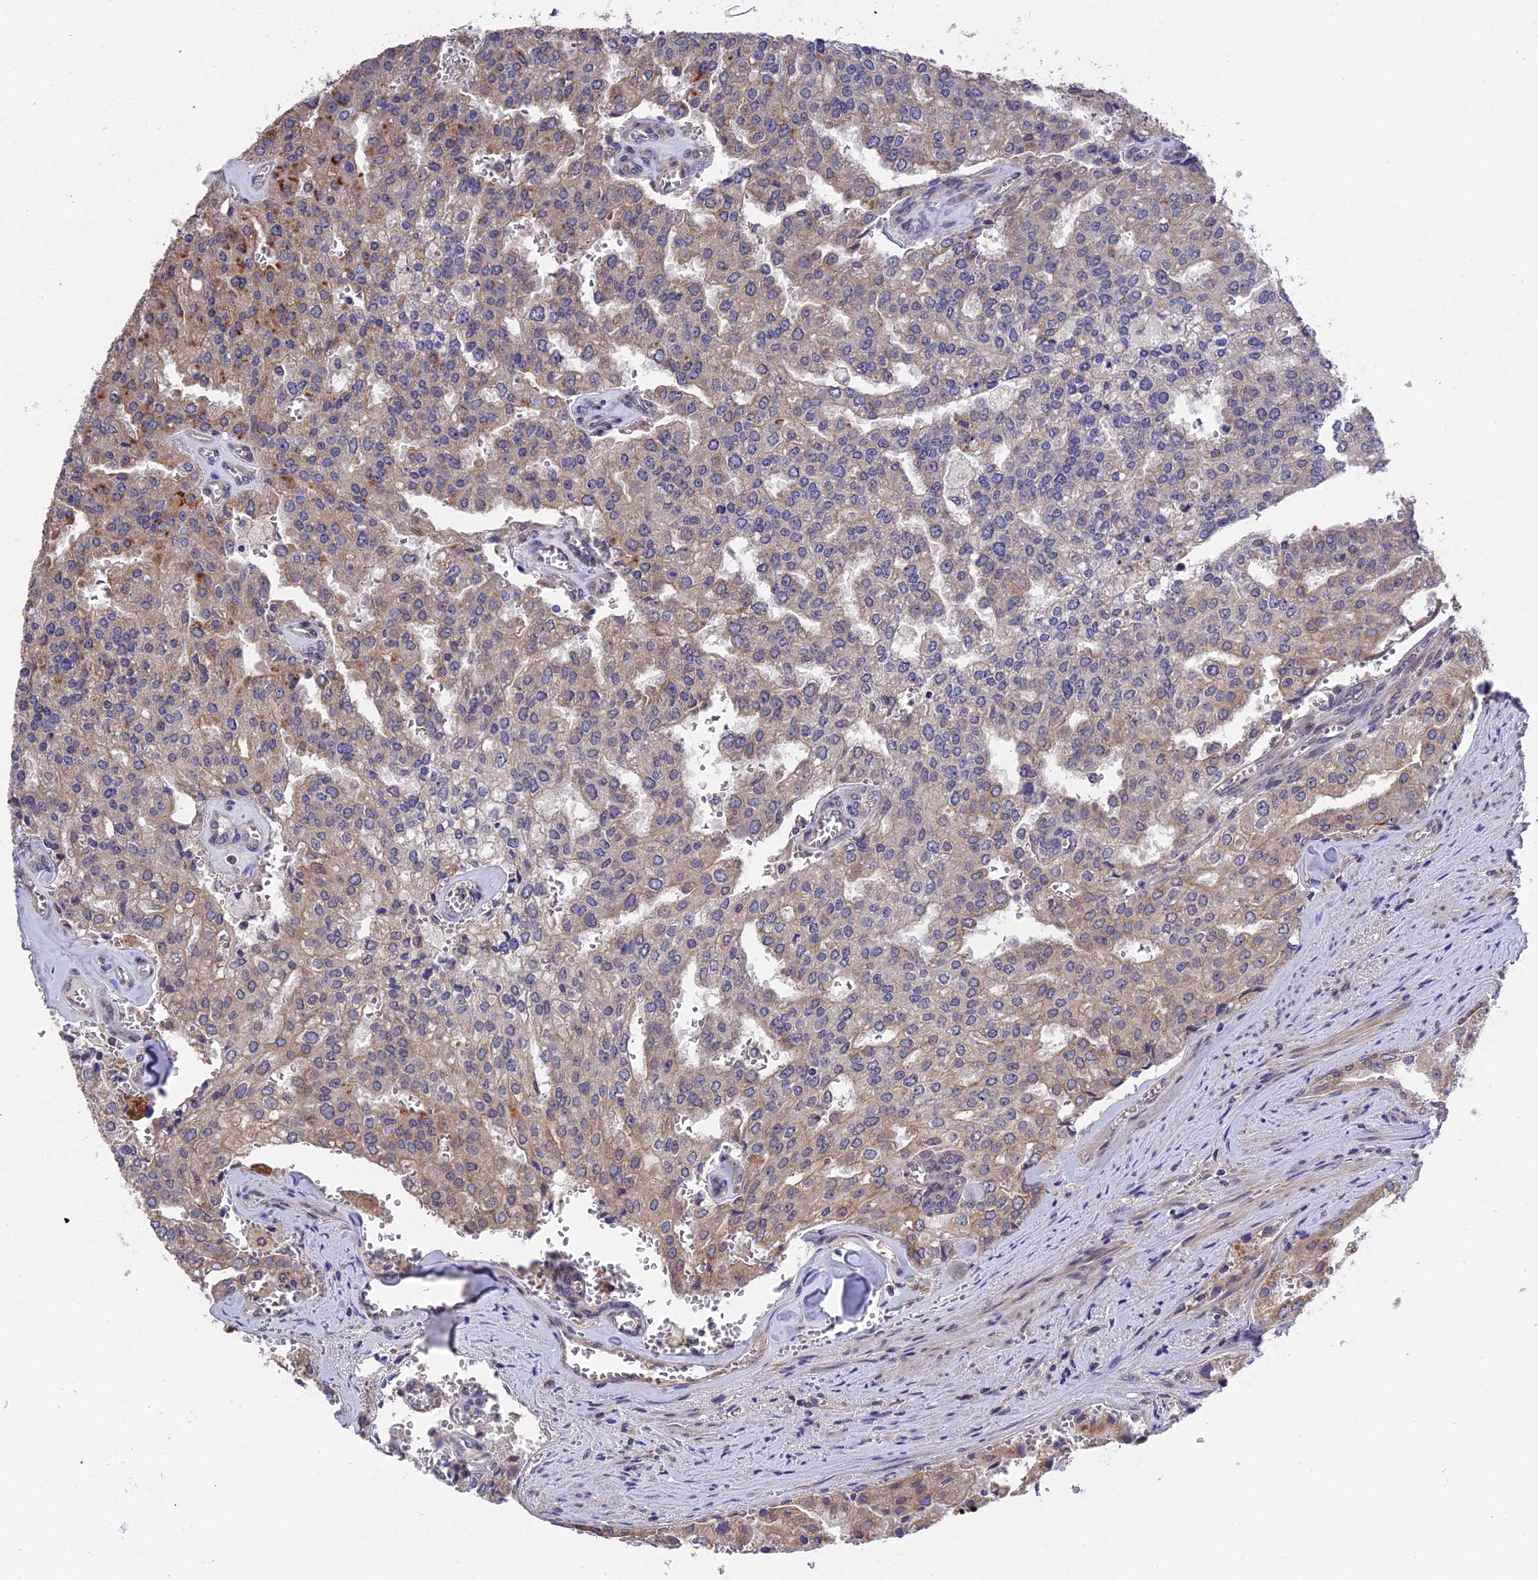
{"staining": {"intensity": "moderate", "quantity": "25%-75%", "location": "cytoplasmic/membranous"}, "tissue": "prostate cancer", "cell_type": "Tumor cells", "image_type": "cancer", "snomed": [{"axis": "morphology", "description": "Adenocarcinoma, High grade"}, {"axis": "topography", "description": "Prostate"}], "caption": "Immunohistochemical staining of human high-grade adenocarcinoma (prostate) reveals moderate cytoplasmic/membranous protein positivity in approximately 25%-75% of tumor cells. (DAB (3,3'-diaminobenzidine) = brown stain, brightfield microscopy at high magnification).", "gene": "ZCCHC2", "patient": {"sex": "male", "age": 68}}